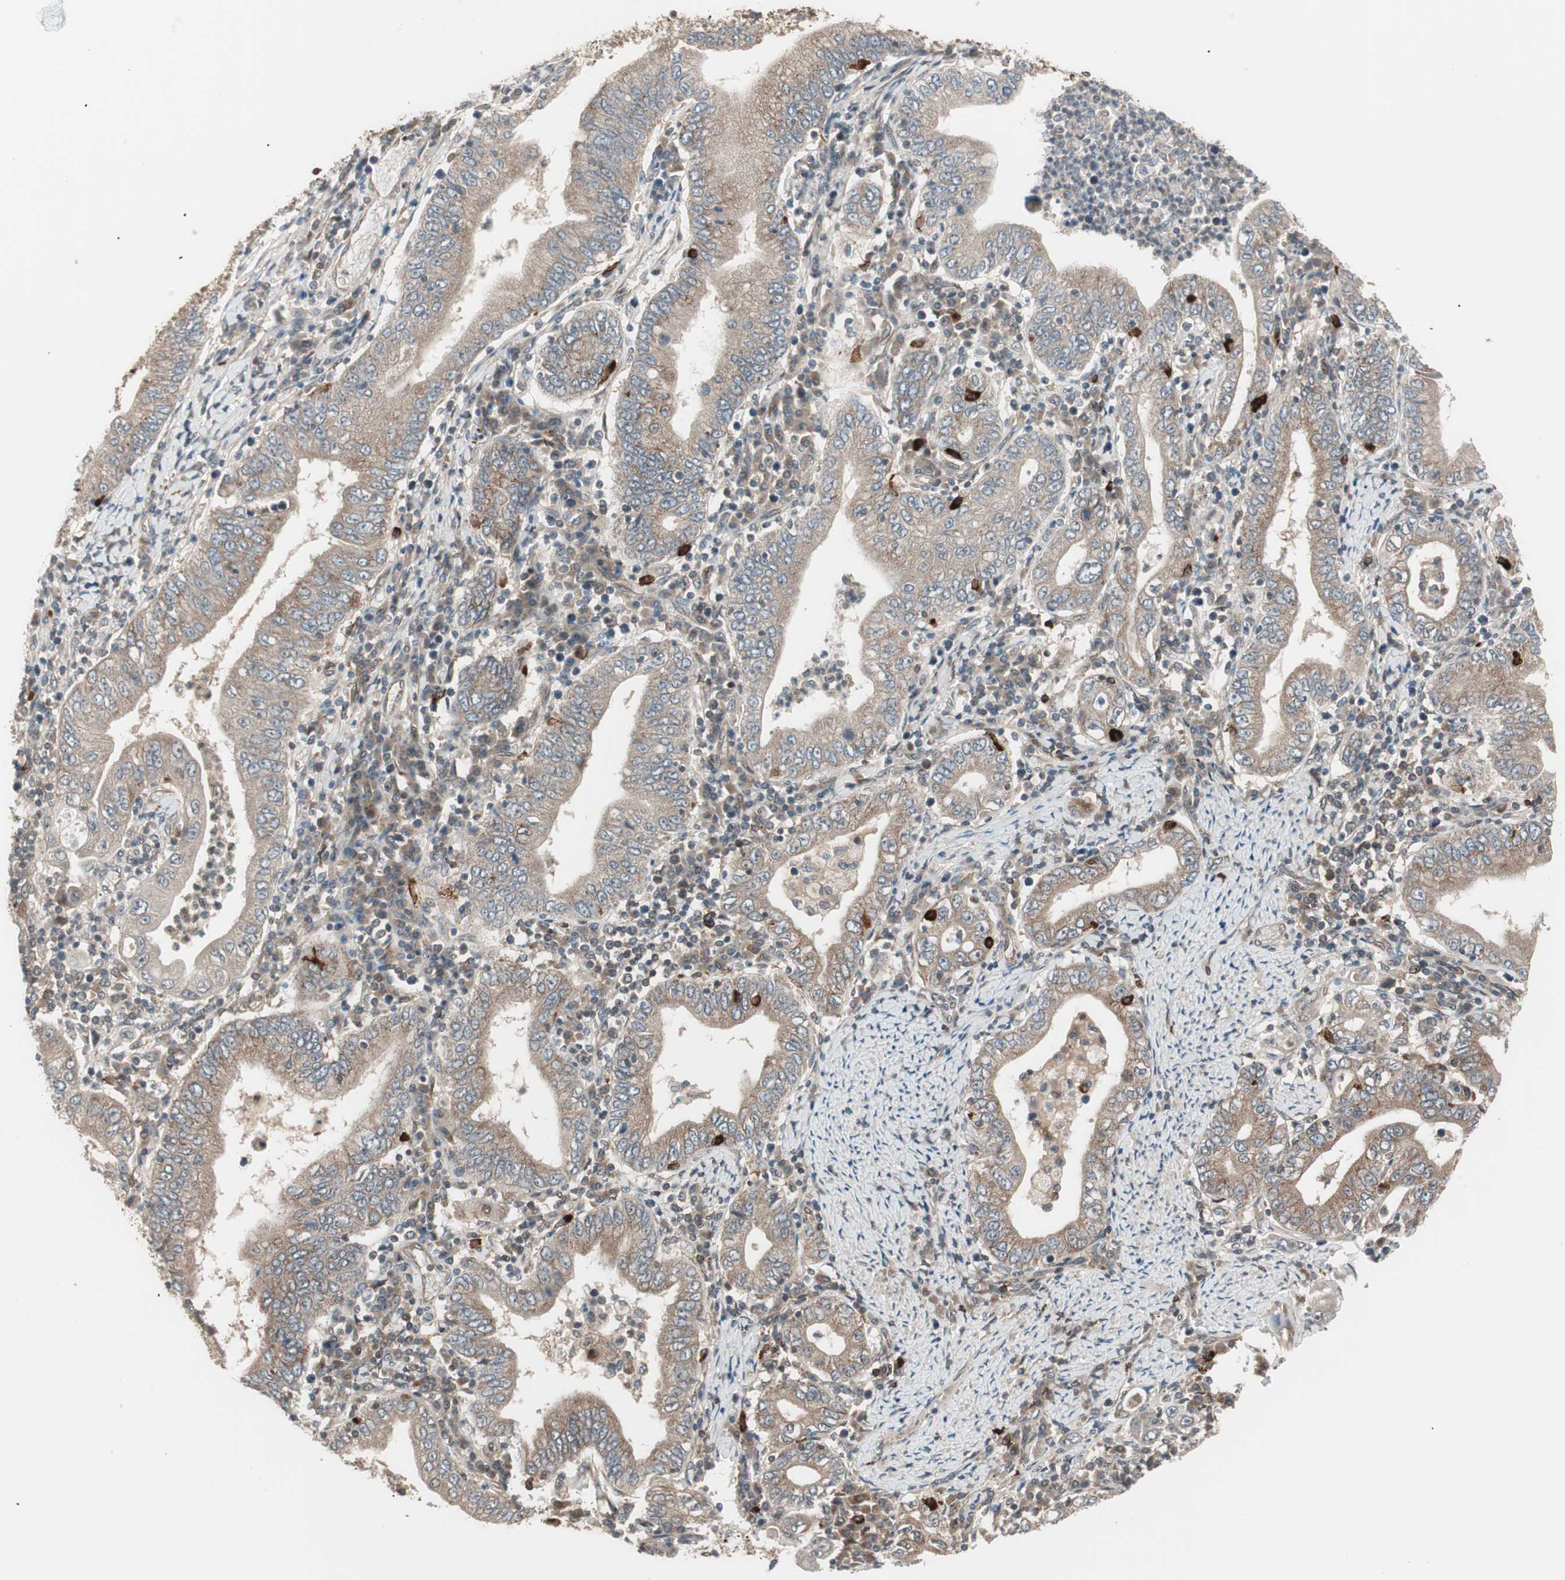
{"staining": {"intensity": "moderate", "quantity": ">75%", "location": "cytoplasmic/membranous"}, "tissue": "stomach cancer", "cell_type": "Tumor cells", "image_type": "cancer", "snomed": [{"axis": "morphology", "description": "Normal tissue, NOS"}, {"axis": "morphology", "description": "Adenocarcinoma, NOS"}, {"axis": "topography", "description": "Esophagus"}, {"axis": "topography", "description": "Stomach, upper"}, {"axis": "topography", "description": "Peripheral nerve tissue"}], "caption": "Human stomach cancer stained with a brown dye demonstrates moderate cytoplasmic/membranous positive expression in approximately >75% of tumor cells.", "gene": "PRKG2", "patient": {"sex": "male", "age": 62}}